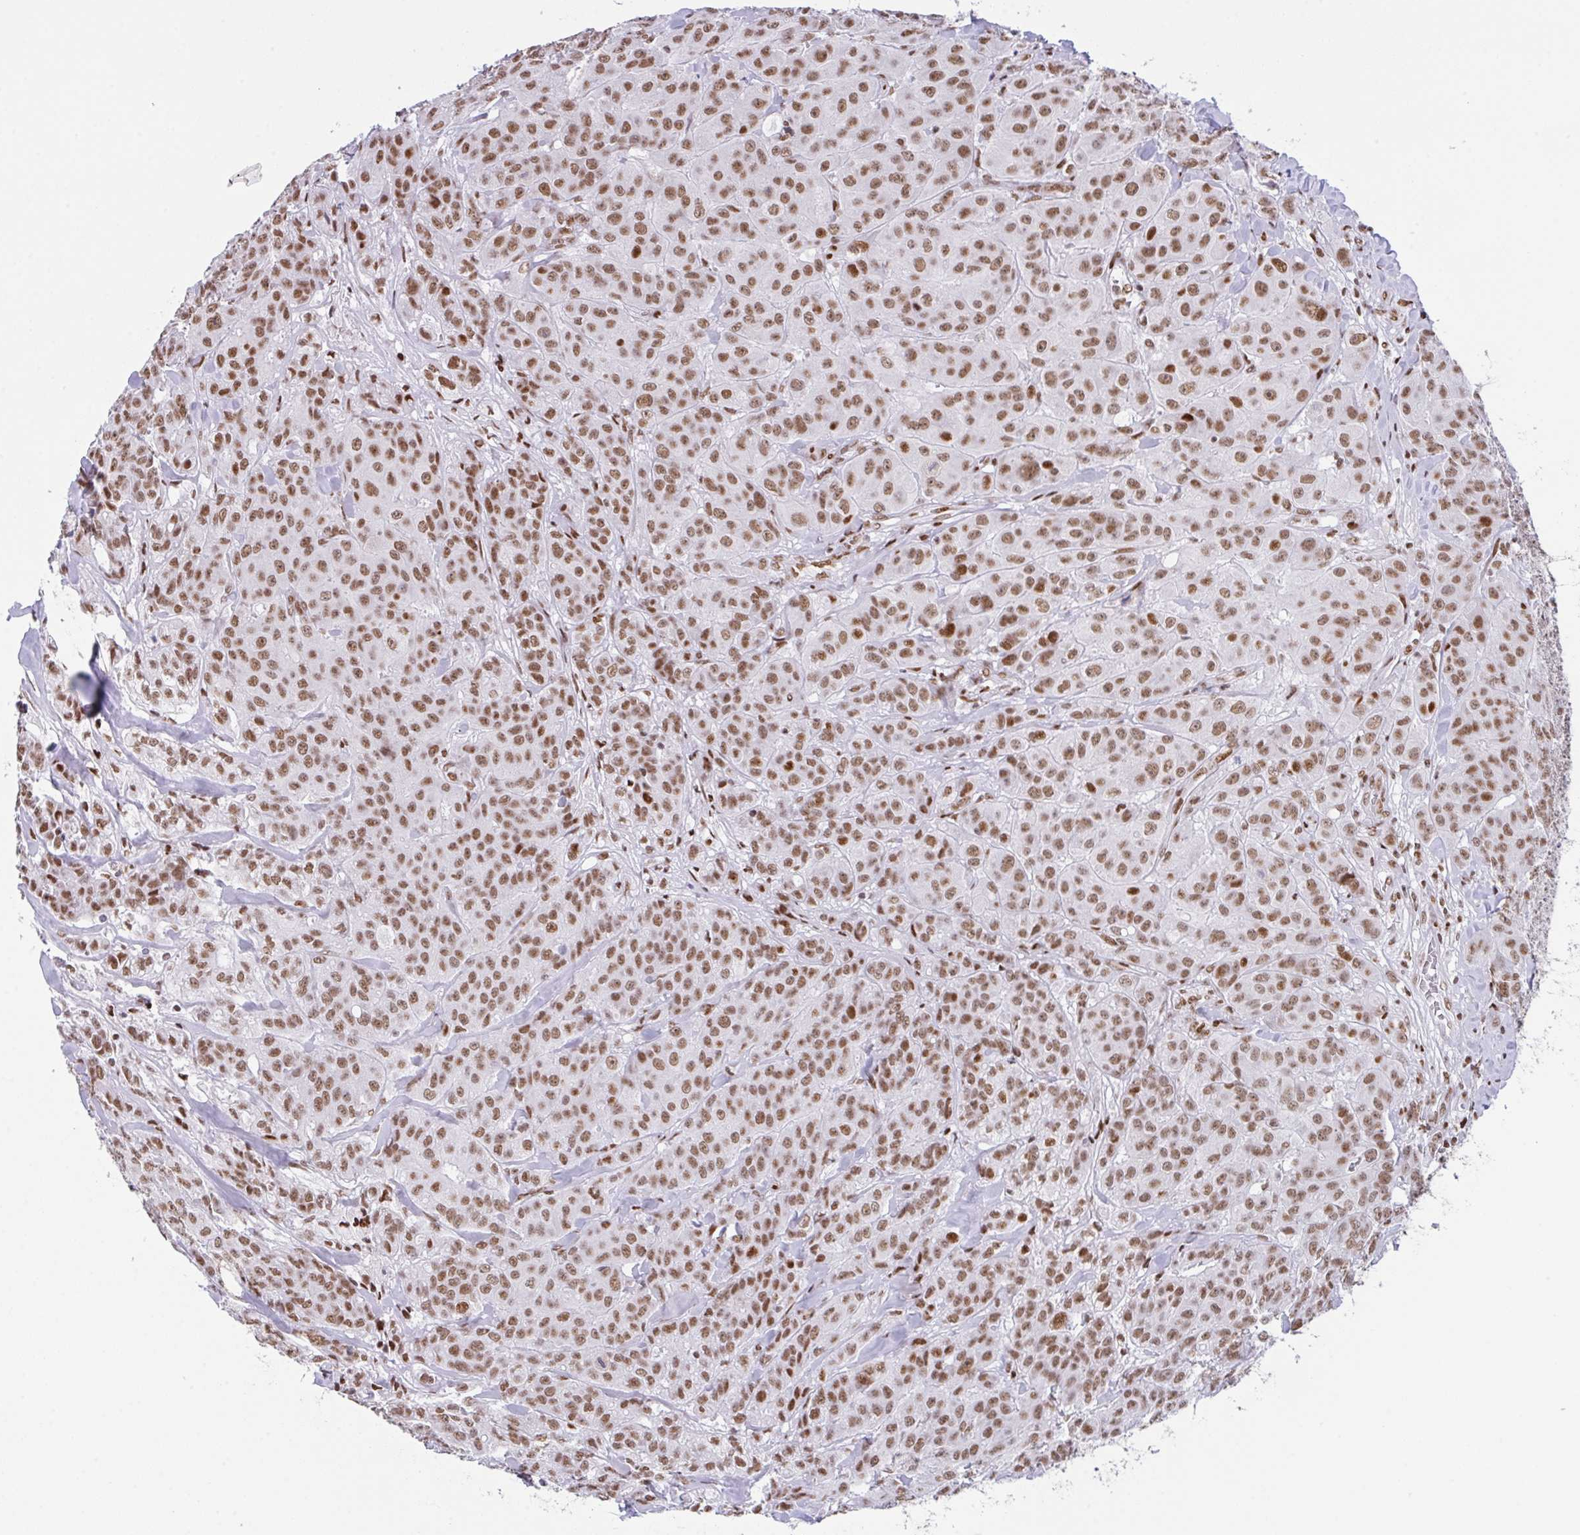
{"staining": {"intensity": "moderate", "quantity": ">75%", "location": "nuclear"}, "tissue": "breast cancer", "cell_type": "Tumor cells", "image_type": "cancer", "snomed": [{"axis": "morphology", "description": "Normal tissue, NOS"}, {"axis": "morphology", "description": "Duct carcinoma"}, {"axis": "topography", "description": "Breast"}], "caption": "IHC of breast cancer demonstrates medium levels of moderate nuclear expression in about >75% of tumor cells.", "gene": "CLP1", "patient": {"sex": "female", "age": 43}}